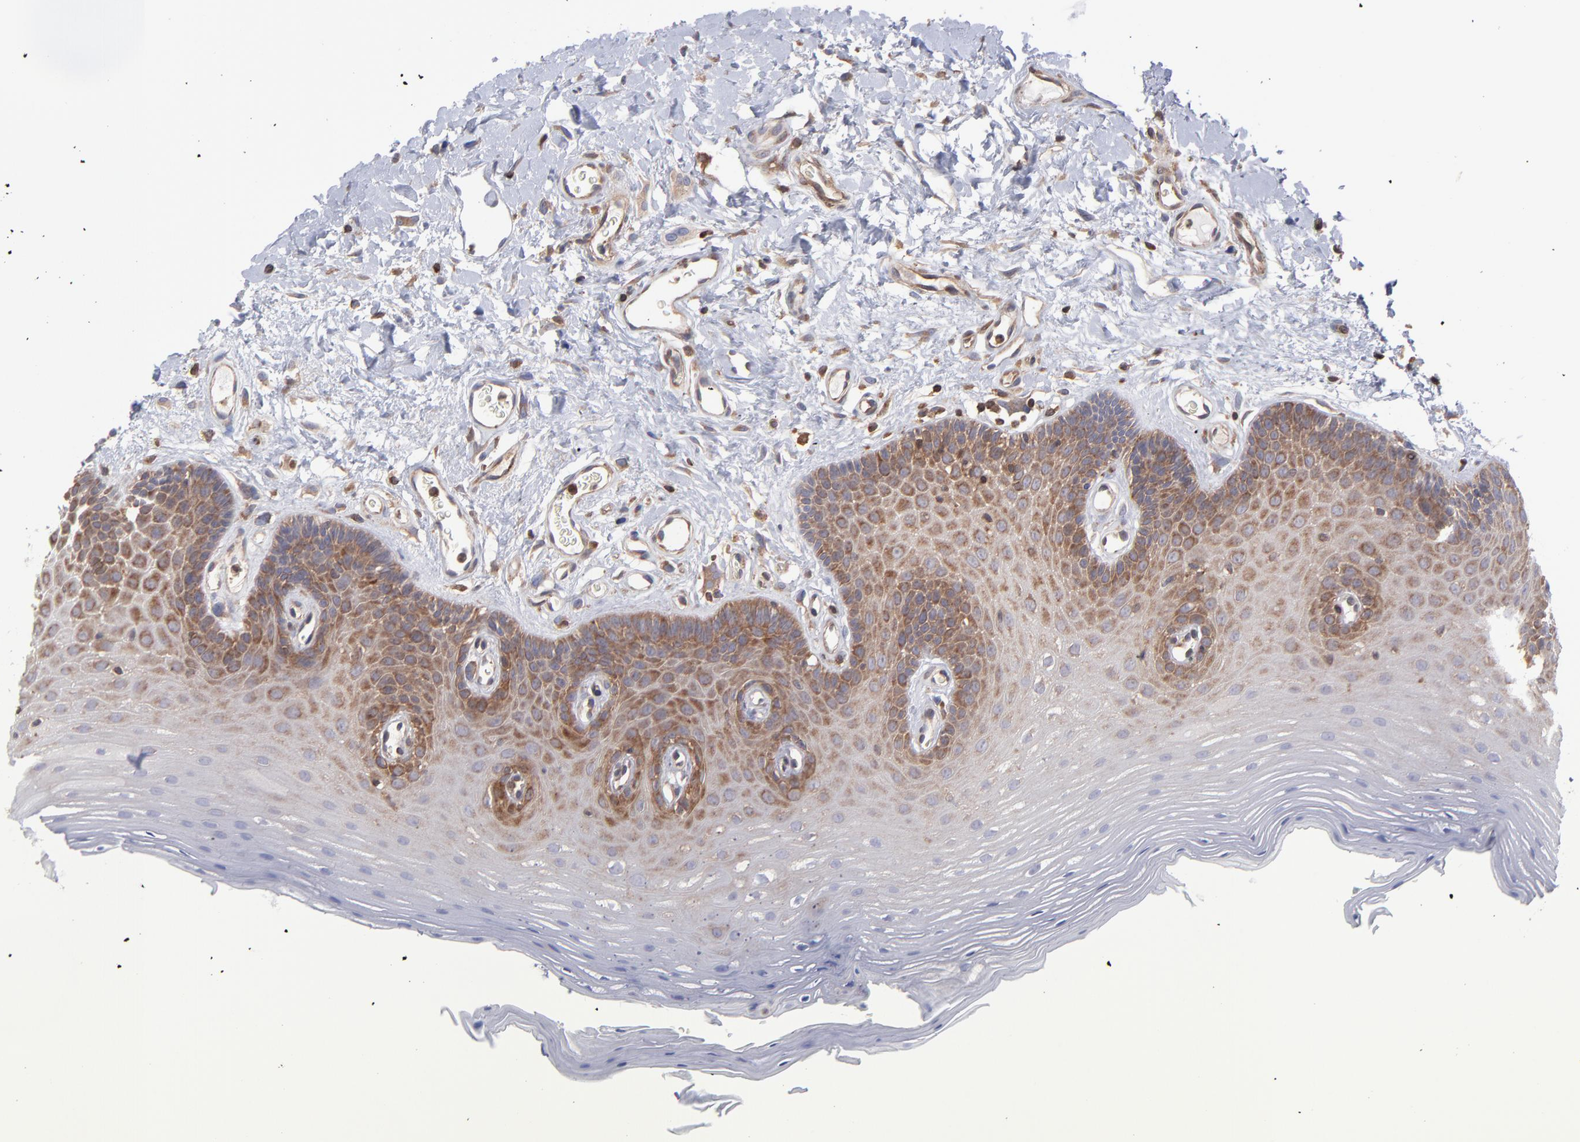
{"staining": {"intensity": "strong", "quantity": ">75%", "location": "cytoplasmic/membranous"}, "tissue": "oral mucosa", "cell_type": "Squamous epithelial cells", "image_type": "normal", "snomed": [{"axis": "morphology", "description": "Normal tissue, NOS"}, {"axis": "morphology", "description": "Squamous cell carcinoma, NOS"}, {"axis": "topography", "description": "Skeletal muscle"}, {"axis": "topography", "description": "Oral tissue"}, {"axis": "topography", "description": "Head-Neck"}], "caption": "Oral mucosa was stained to show a protein in brown. There is high levels of strong cytoplasmic/membranous staining in approximately >75% of squamous epithelial cells. The staining is performed using DAB (3,3'-diaminobenzidine) brown chromogen to label protein expression. The nuclei are counter-stained blue using hematoxylin.", "gene": "MAPRE1", "patient": {"sex": "male", "age": 71}}